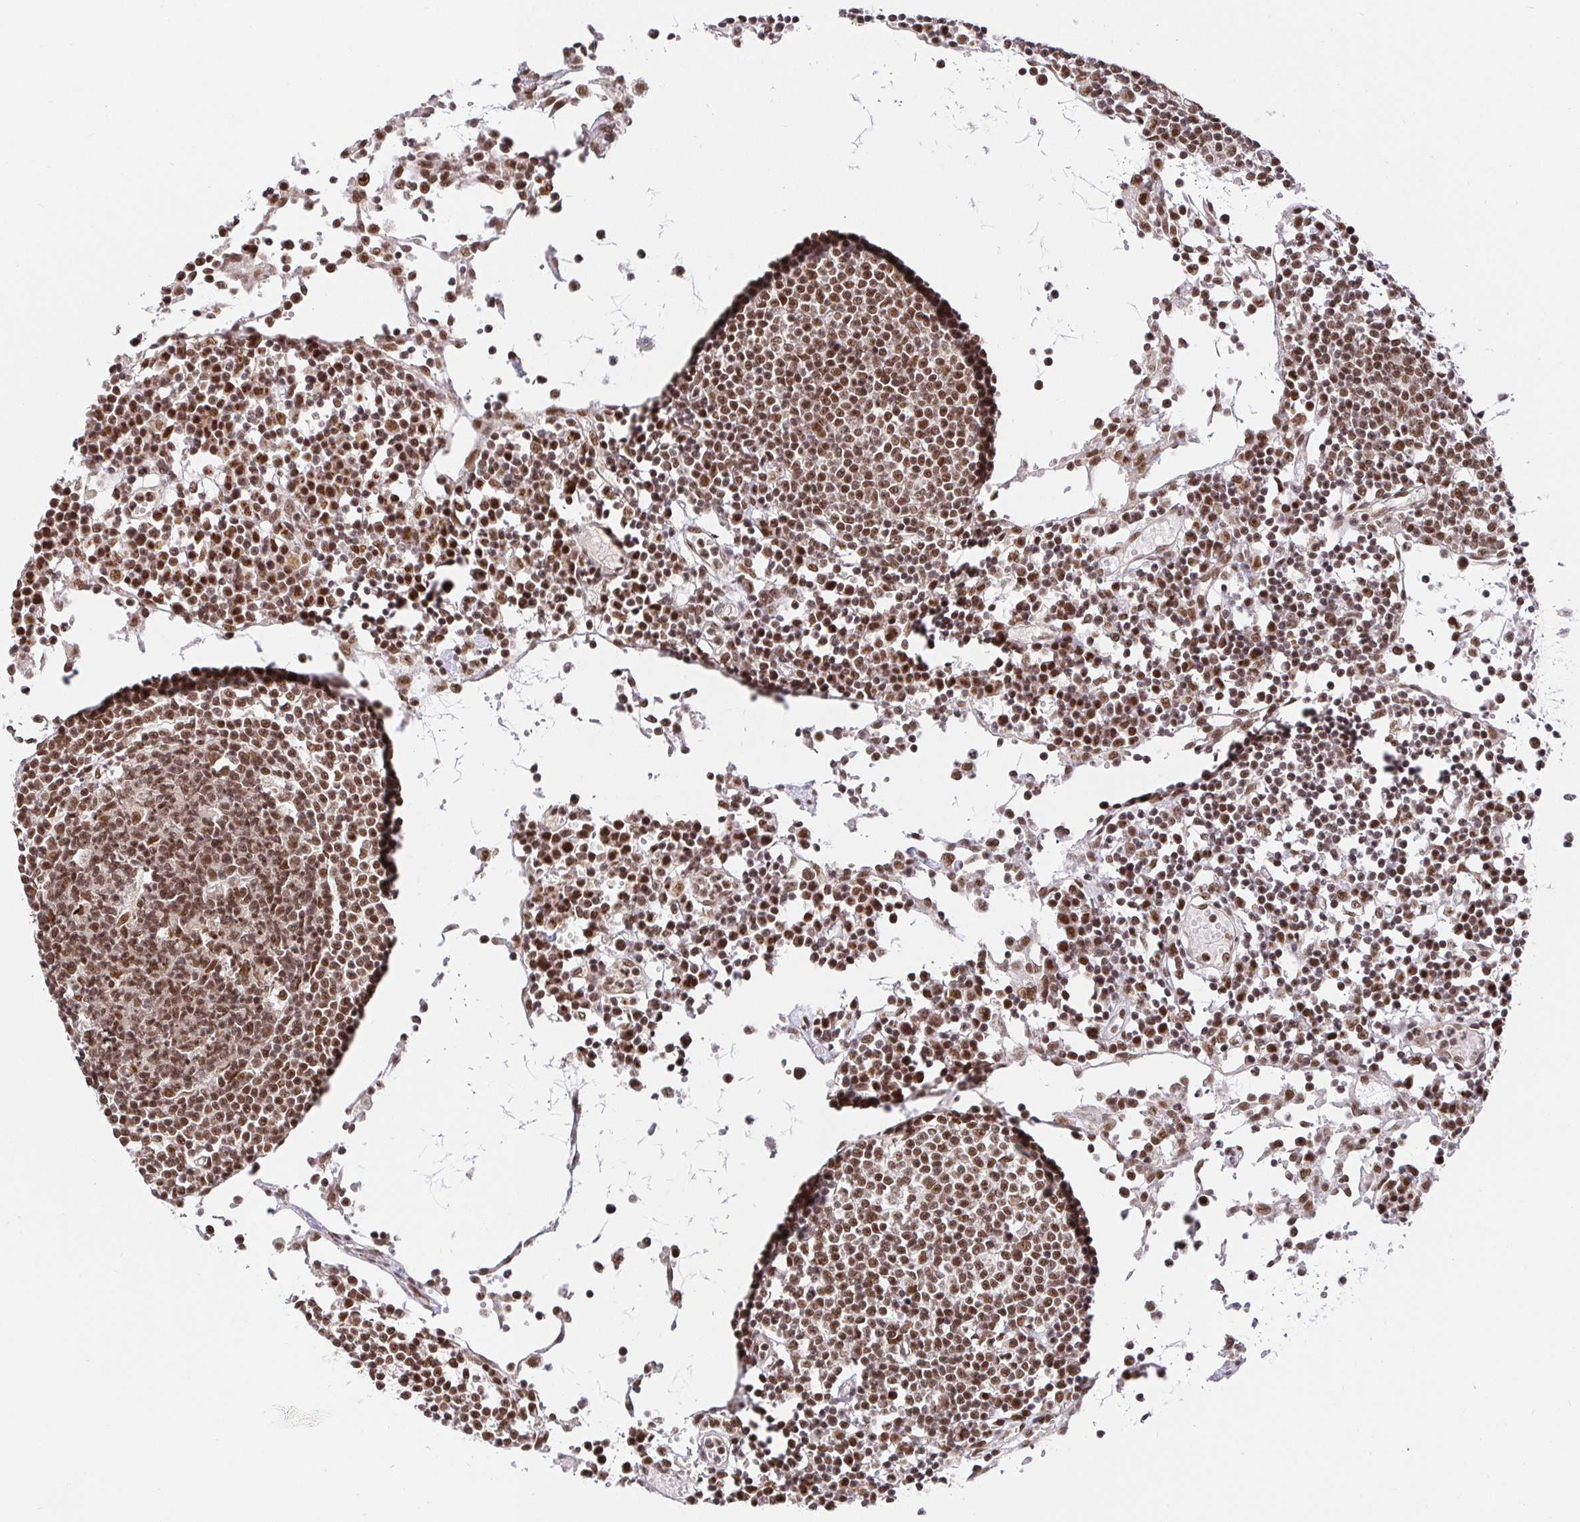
{"staining": {"intensity": "moderate", "quantity": ">75%", "location": "nuclear"}, "tissue": "lymph node", "cell_type": "Germinal center cells", "image_type": "normal", "snomed": [{"axis": "morphology", "description": "Normal tissue, NOS"}, {"axis": "topography", "description": "Lymph node"}], "caption": "Immunohistochemistry (IHC) (DAB (3,3'-diaminobenzidine)) staining of benign human lymph node shows moderate nuclear protein expression in approximately >75% of germinal center cells. Using DAB (brown) and hematoxylin (blue) stains, captured at high magnification using brightfield microscopy.", "gene": "USF1", "patient": {"sex": "female", "age": 78}}